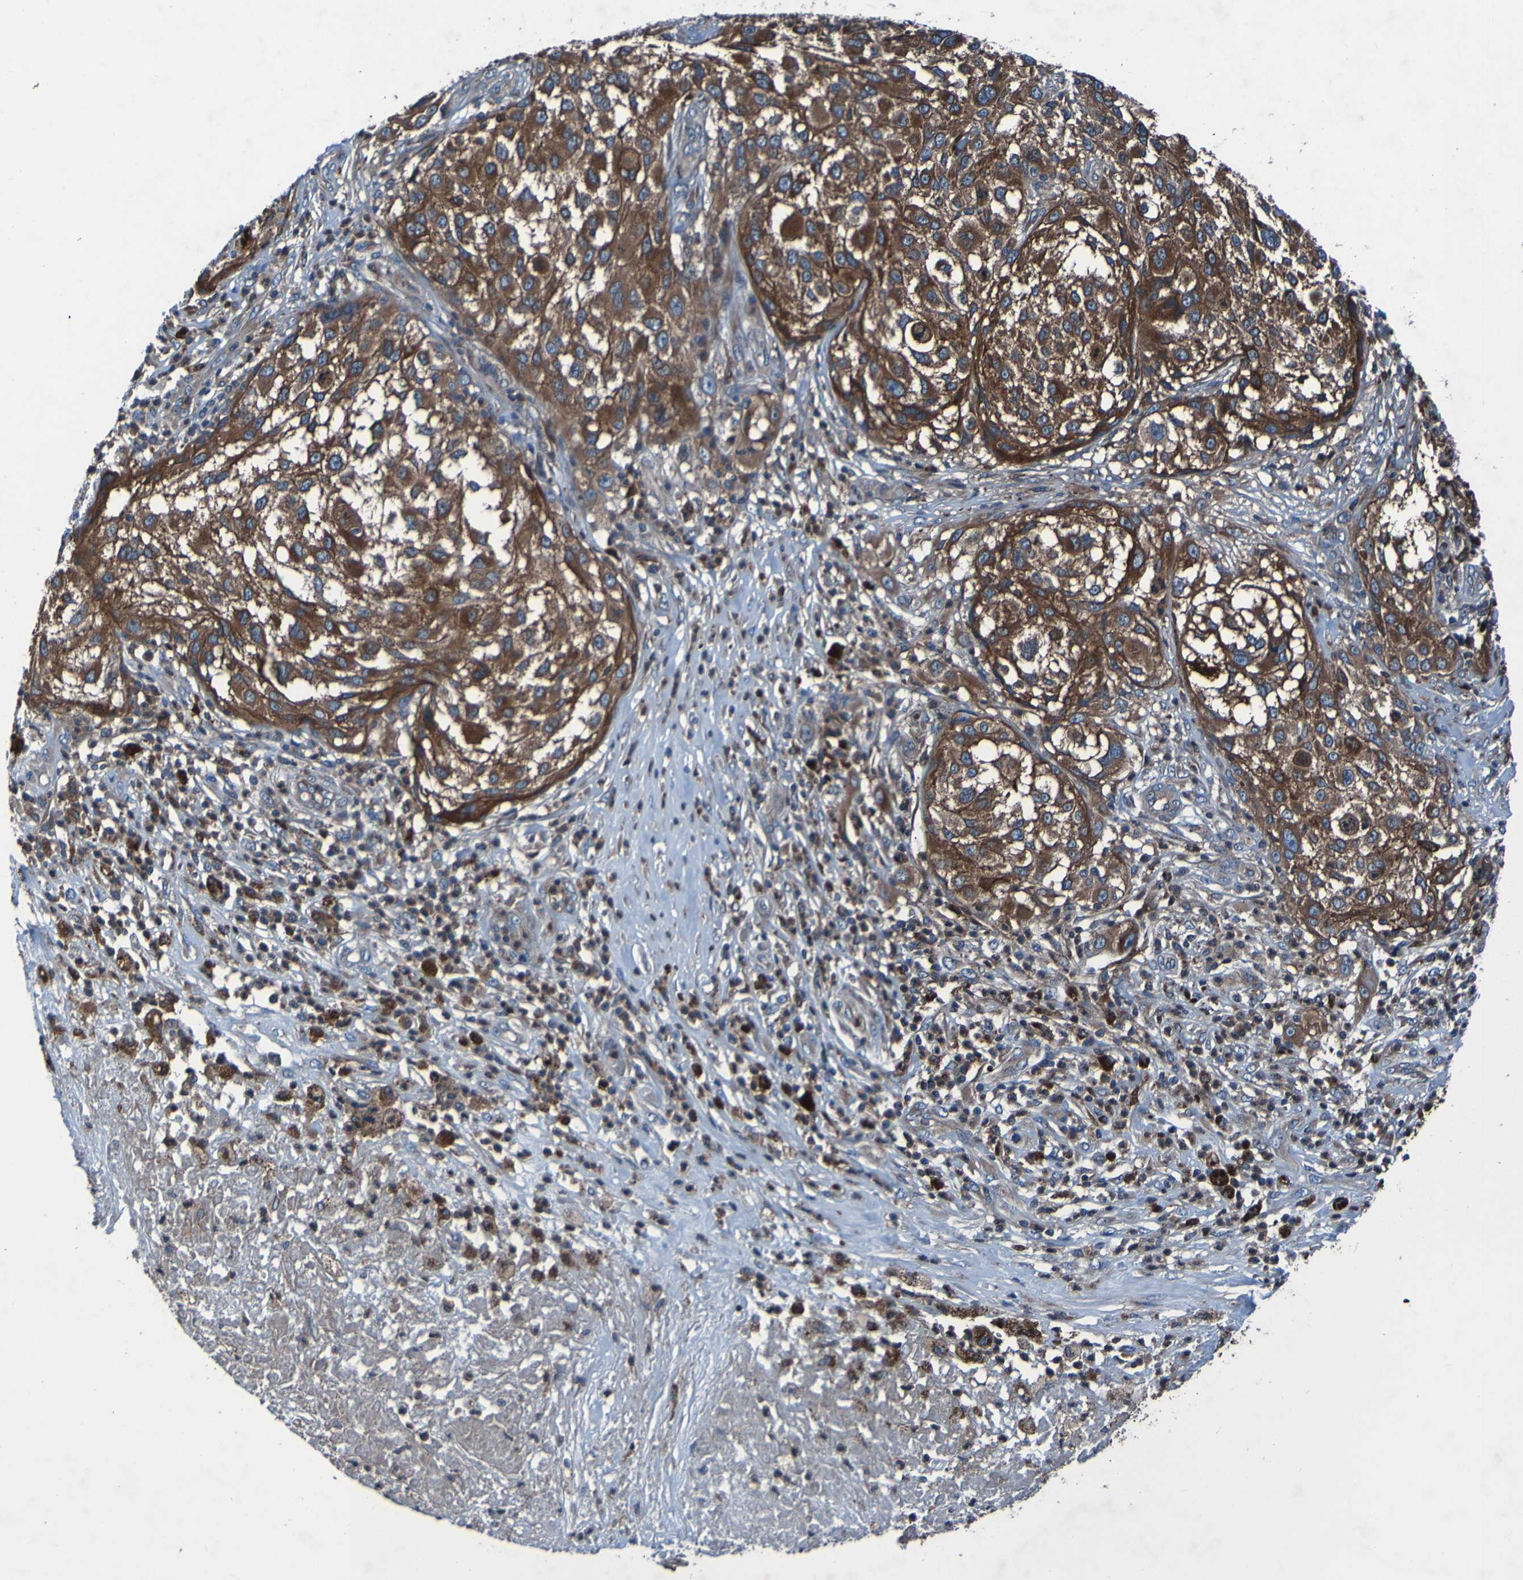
{"staining": {"intensity": "strong", "quantity": ">75%", "location": "cytoplasmic/membranous"}, "tissue": "melanoma", "cell_type": "Tumor cells", "image_type": "cancer", "snomed": [{"axis": "morphology", "description": "Necrosis, NOS"}, {"axis": "morphology", "description": "Malignant melanoma, NOS"}, {"axis": "topography", "description": "Skin"}], "caption": "Melanoma stained for a protein (brown) shows strong cytoplasmic/membranous positive expression in about >75% of tumor cells.", "gene": "RAB5B", "patient": {"sex": "female", "age": 87}}